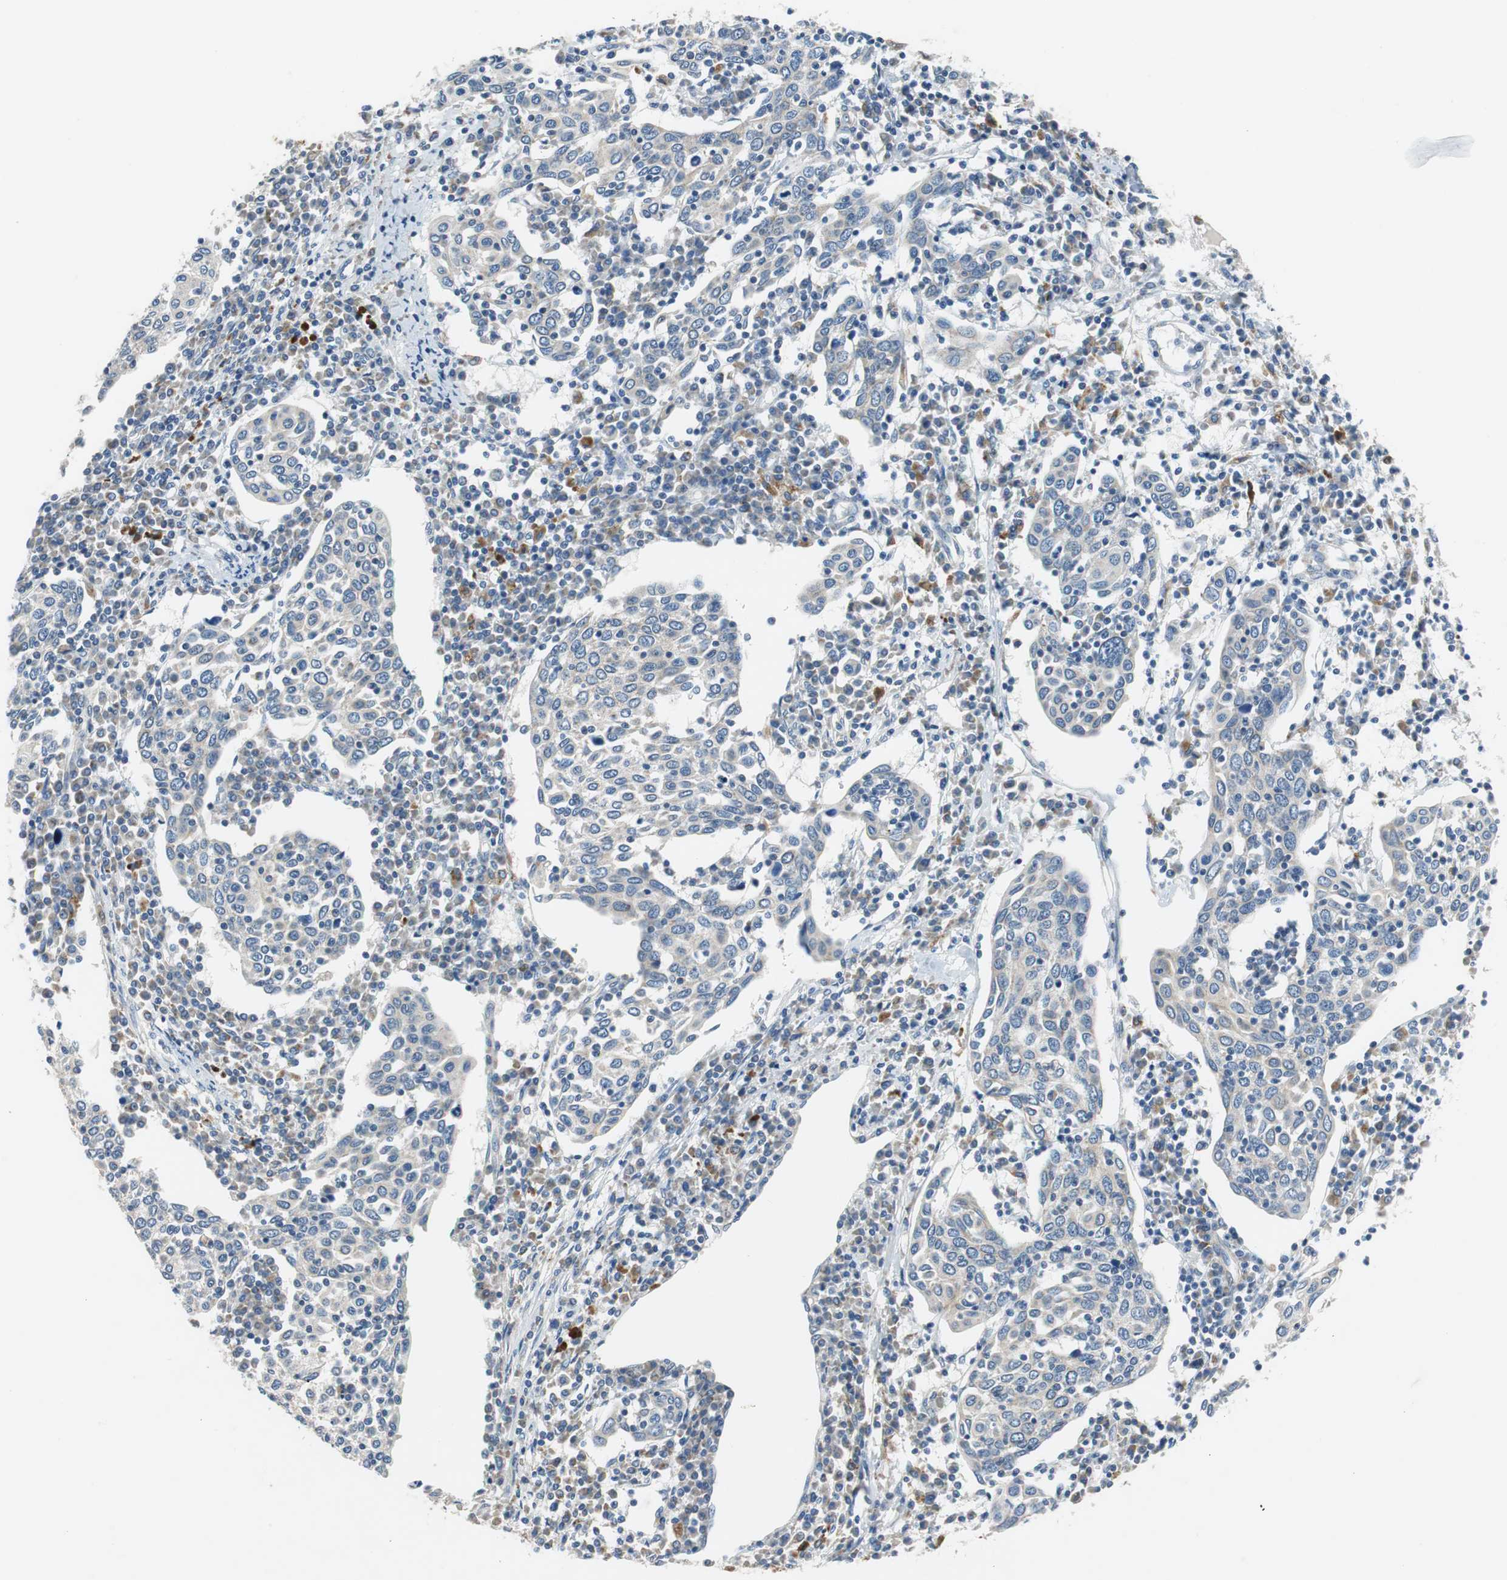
{"staining": {"intensity": "negative", "quantity": "none", "location": "none"}, "tissue": "cervical cancer", "cell_type": "Tumor cells", "image_type": "cancer", "snomed": [{"axis": "morphology", "description": "Squamous cell carcinoma, NOS"}, {"axis": "topography", "description": "Cervix"}], "caption": "This is a micrograph of immunohistochemistry staining of cervical cancer (squamous cell carcinoma), which shows no expression in tumor cells.", "gene": "NLGN1", "patient": {"sex": "female", "age": 40}}